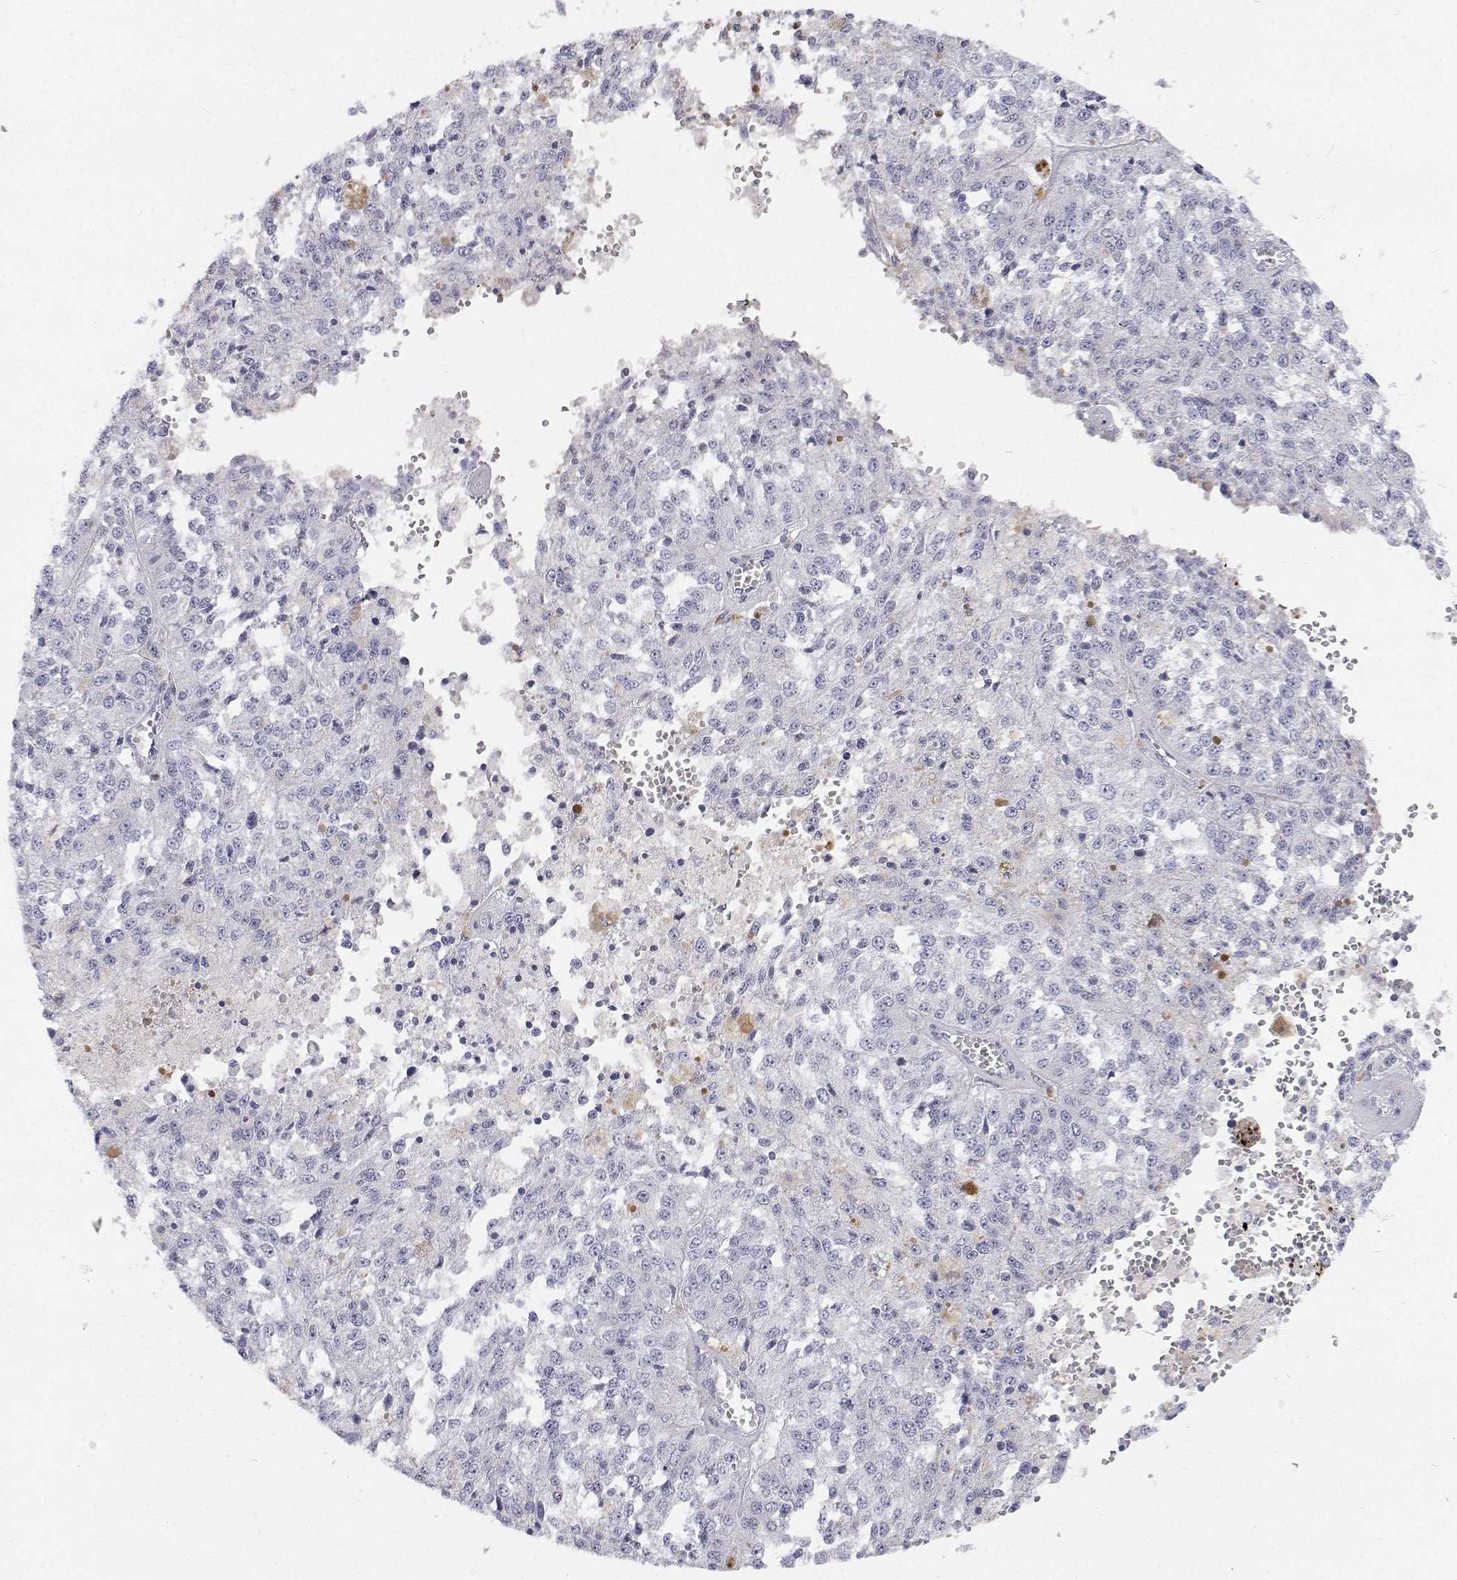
{"staining": {"intensity": "negative", "quantity": "none", "location": "none"}, "tissue": "melanoma", "cell_type": "Tumor cells", "image_type": "cancer", "snomed": [{"axis": "morphology", "description": "Malignant melanoma, Metastatic site"}, {"axis": "topography", "description": "Lymph node"}], "caption": "Immunohistochemical staining of human malignant melanoma (metastatic site) displays no significant expression in tumor cells. (Immunohistochemistry, brightfield microscopy, high magnification).", "gene": "NCR2", "patient": {"sex": "female", "age": 64}}